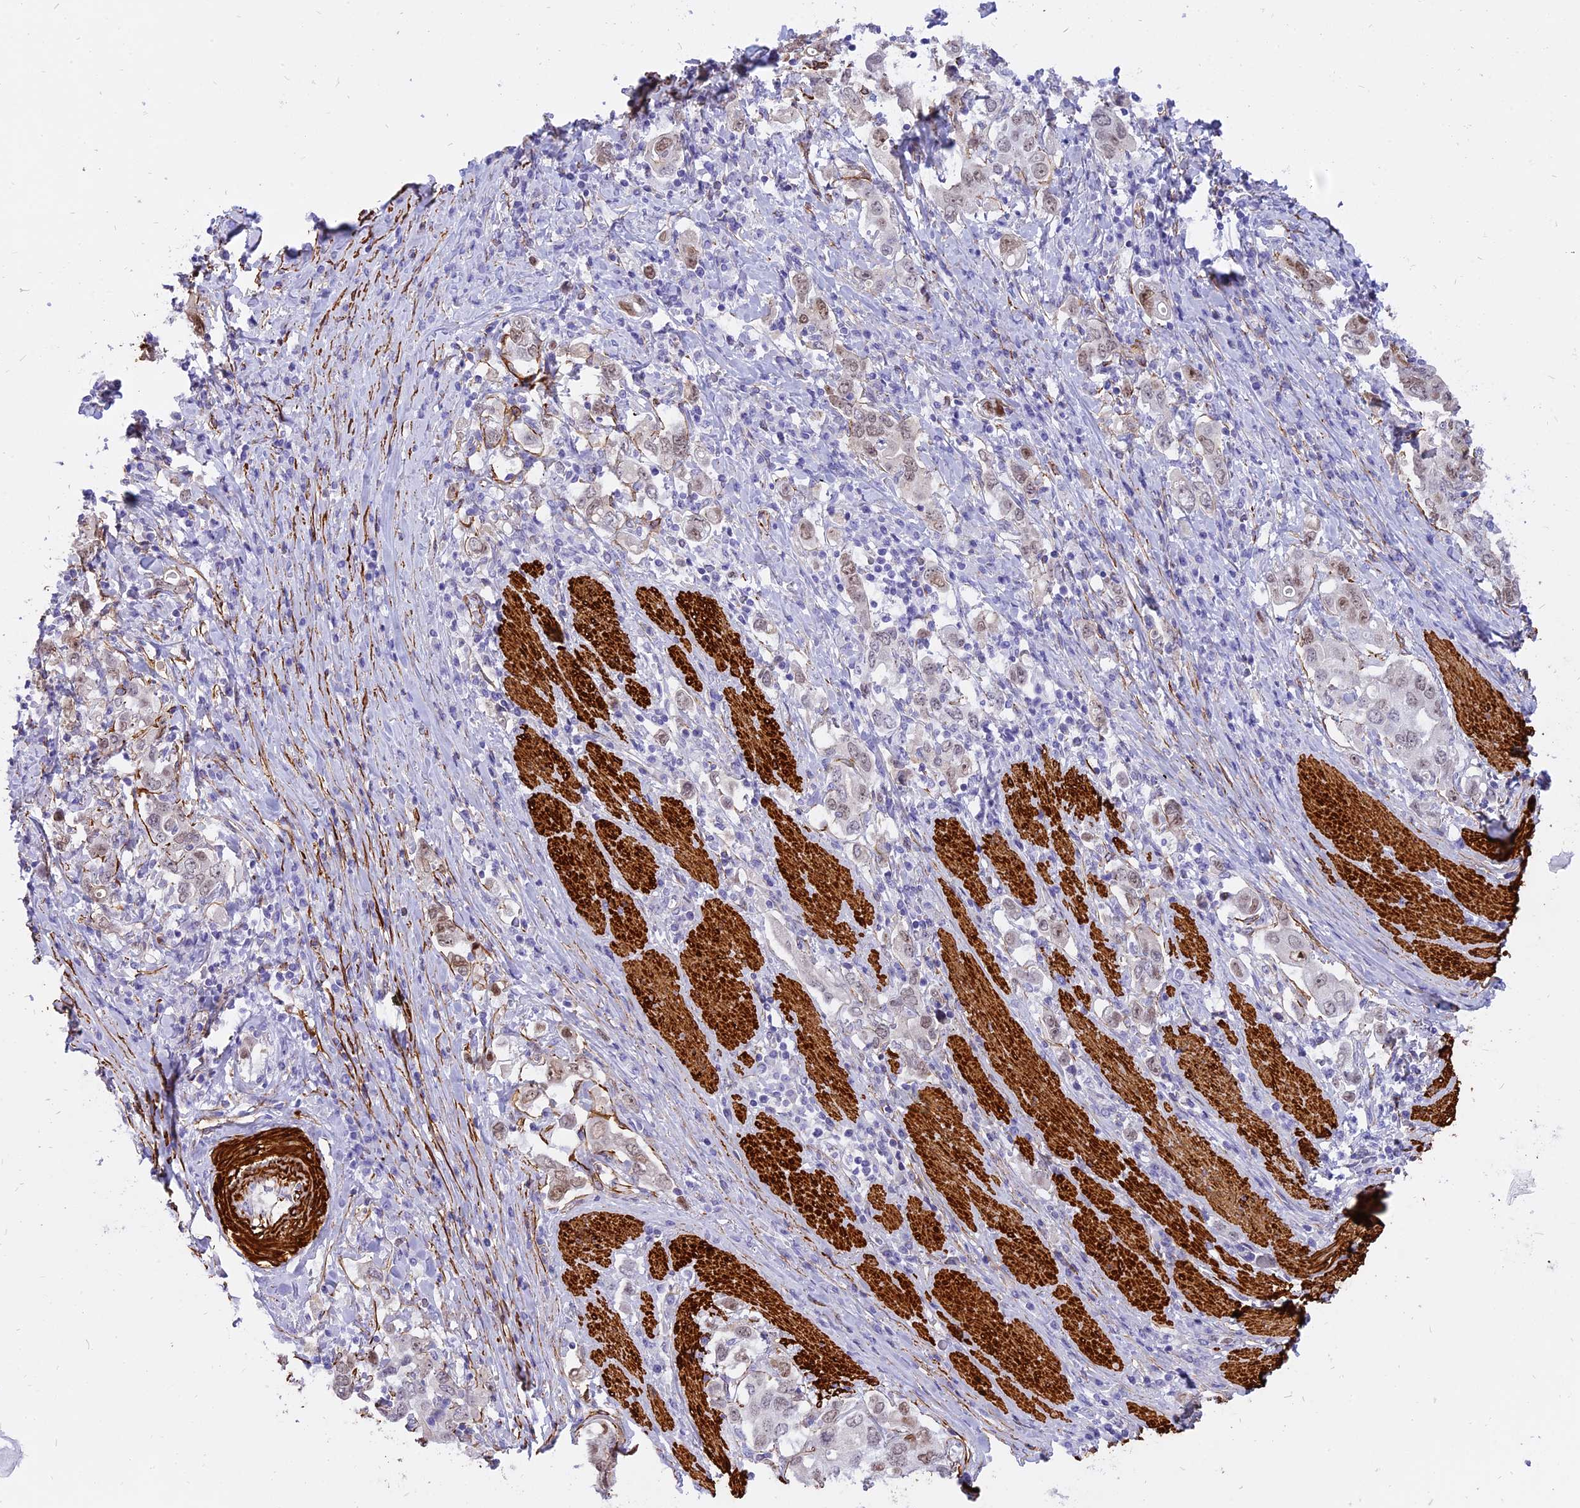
{"staining": {"intensity": "weak", "quantity": "25%-75%", "location": "nuclear"}, "tissue": "stomach cancer", "cell_type": "Tumor cells", "image_type": "cancer", "snomed": [{"axis": "morphology", "description": "Adenocarcinoma, NOS"}, {"axis": "topography", "description": "Stomach, upper"}, {"axis": "topography", "description": "Stomach"}], "caption": "Immunohistochemical staining of stomach adenocarcinoma reveals low levels of weak nuclear protein positivity in approximately 25%-75% of tumor cells.", "gene": "CENPV", "patient": {"sex": "male", "age": 62}}